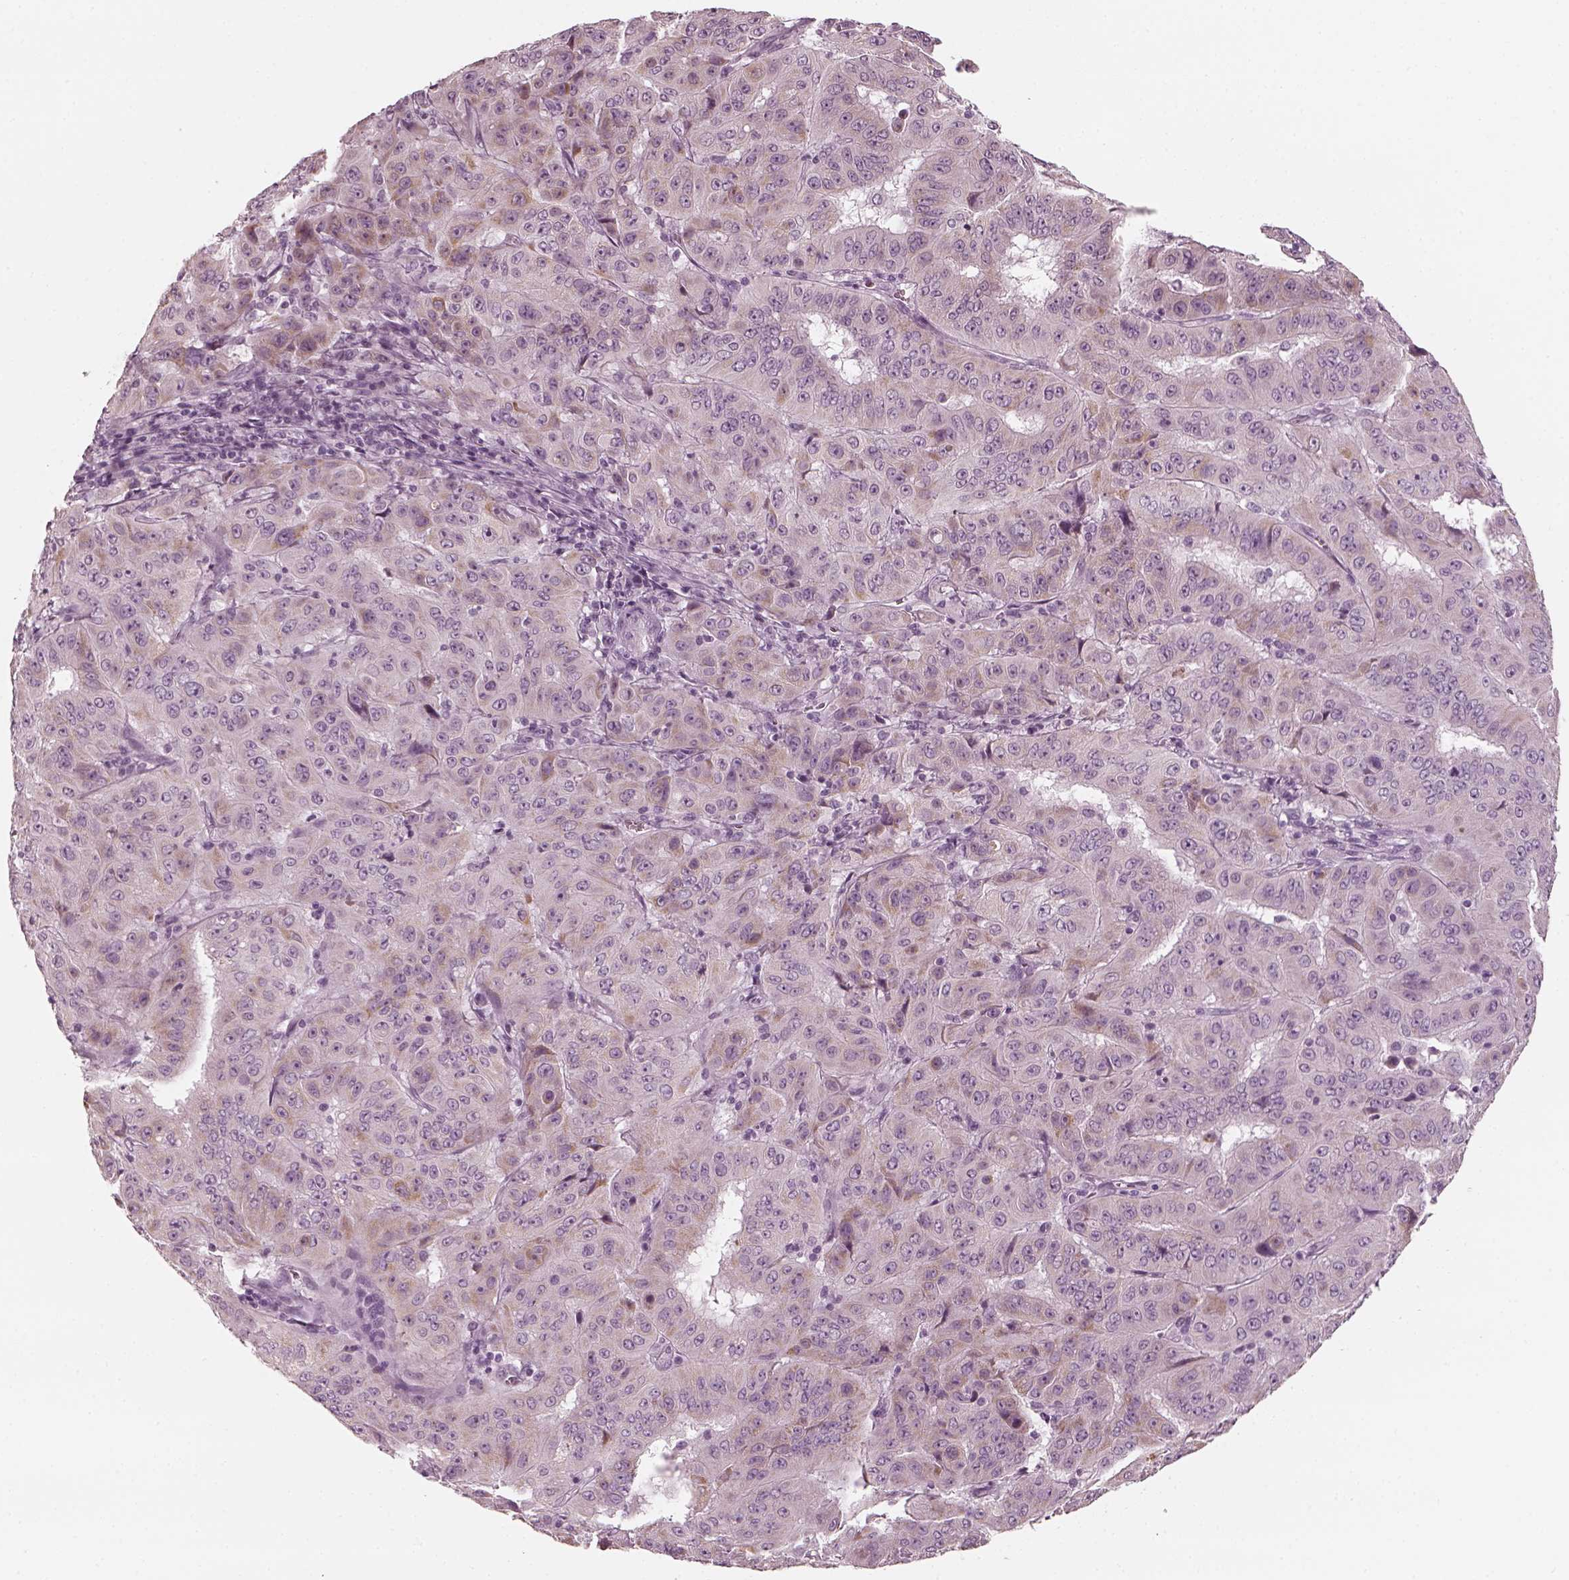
{"staining": {"intensity": "weak", "quantity": "<25%", "location": "cytoplasmic/membranous"}, "tissue": "pancreatic cancer", "cell_type": "Tumor cells", "image_type": "cancer", "snomed": [{"axis": "morphology", "description": "Adenocarcinoma, NOS"}, {"axis": "topography", "description": "Pancreas"}], "caption": "This is an IHC photomicrograph of pancreatic cancer (adenocarcinoma). There is no expression in tumor cells.", "gene": "CNTN1", "patient": {"sex": "male", "age": 63}}